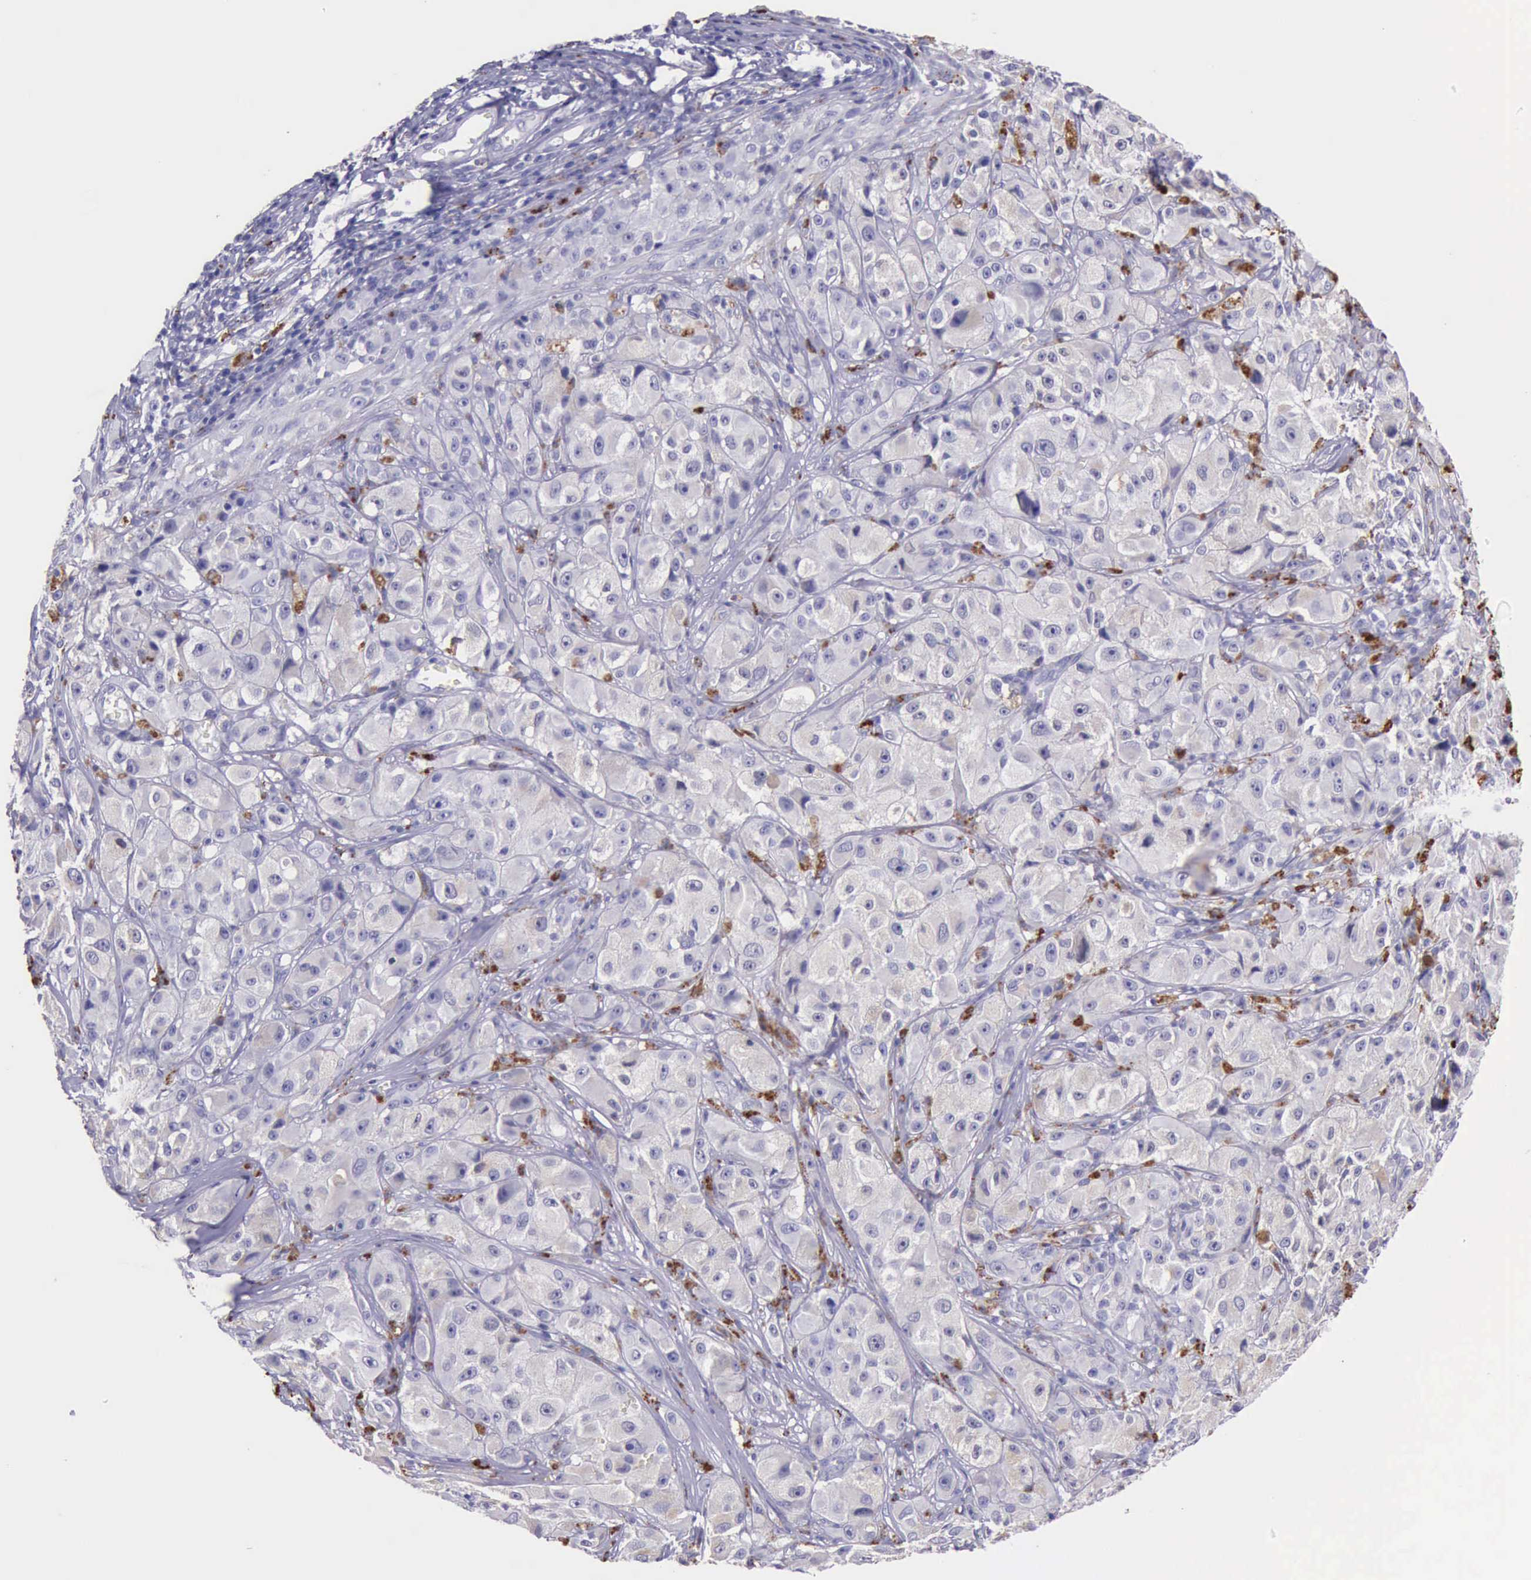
{"staining": {"intensity": "weak", "quantity": "<25%", "location": "cytoplasmic/membranous"}, "tissue": "melanoma", "cell_type": "Tumor cells", "image_type": "cancer", "snomed": [{"axis": "morphology", "description": "Malignant melanoma, NOS"}, {"axis": "topography", "description": "Skin"}], "caption": "There is no significant positivity in tumor cells of melanoma.", "gene": "GLA", "patient": {"sex": "male", "age": 56}}